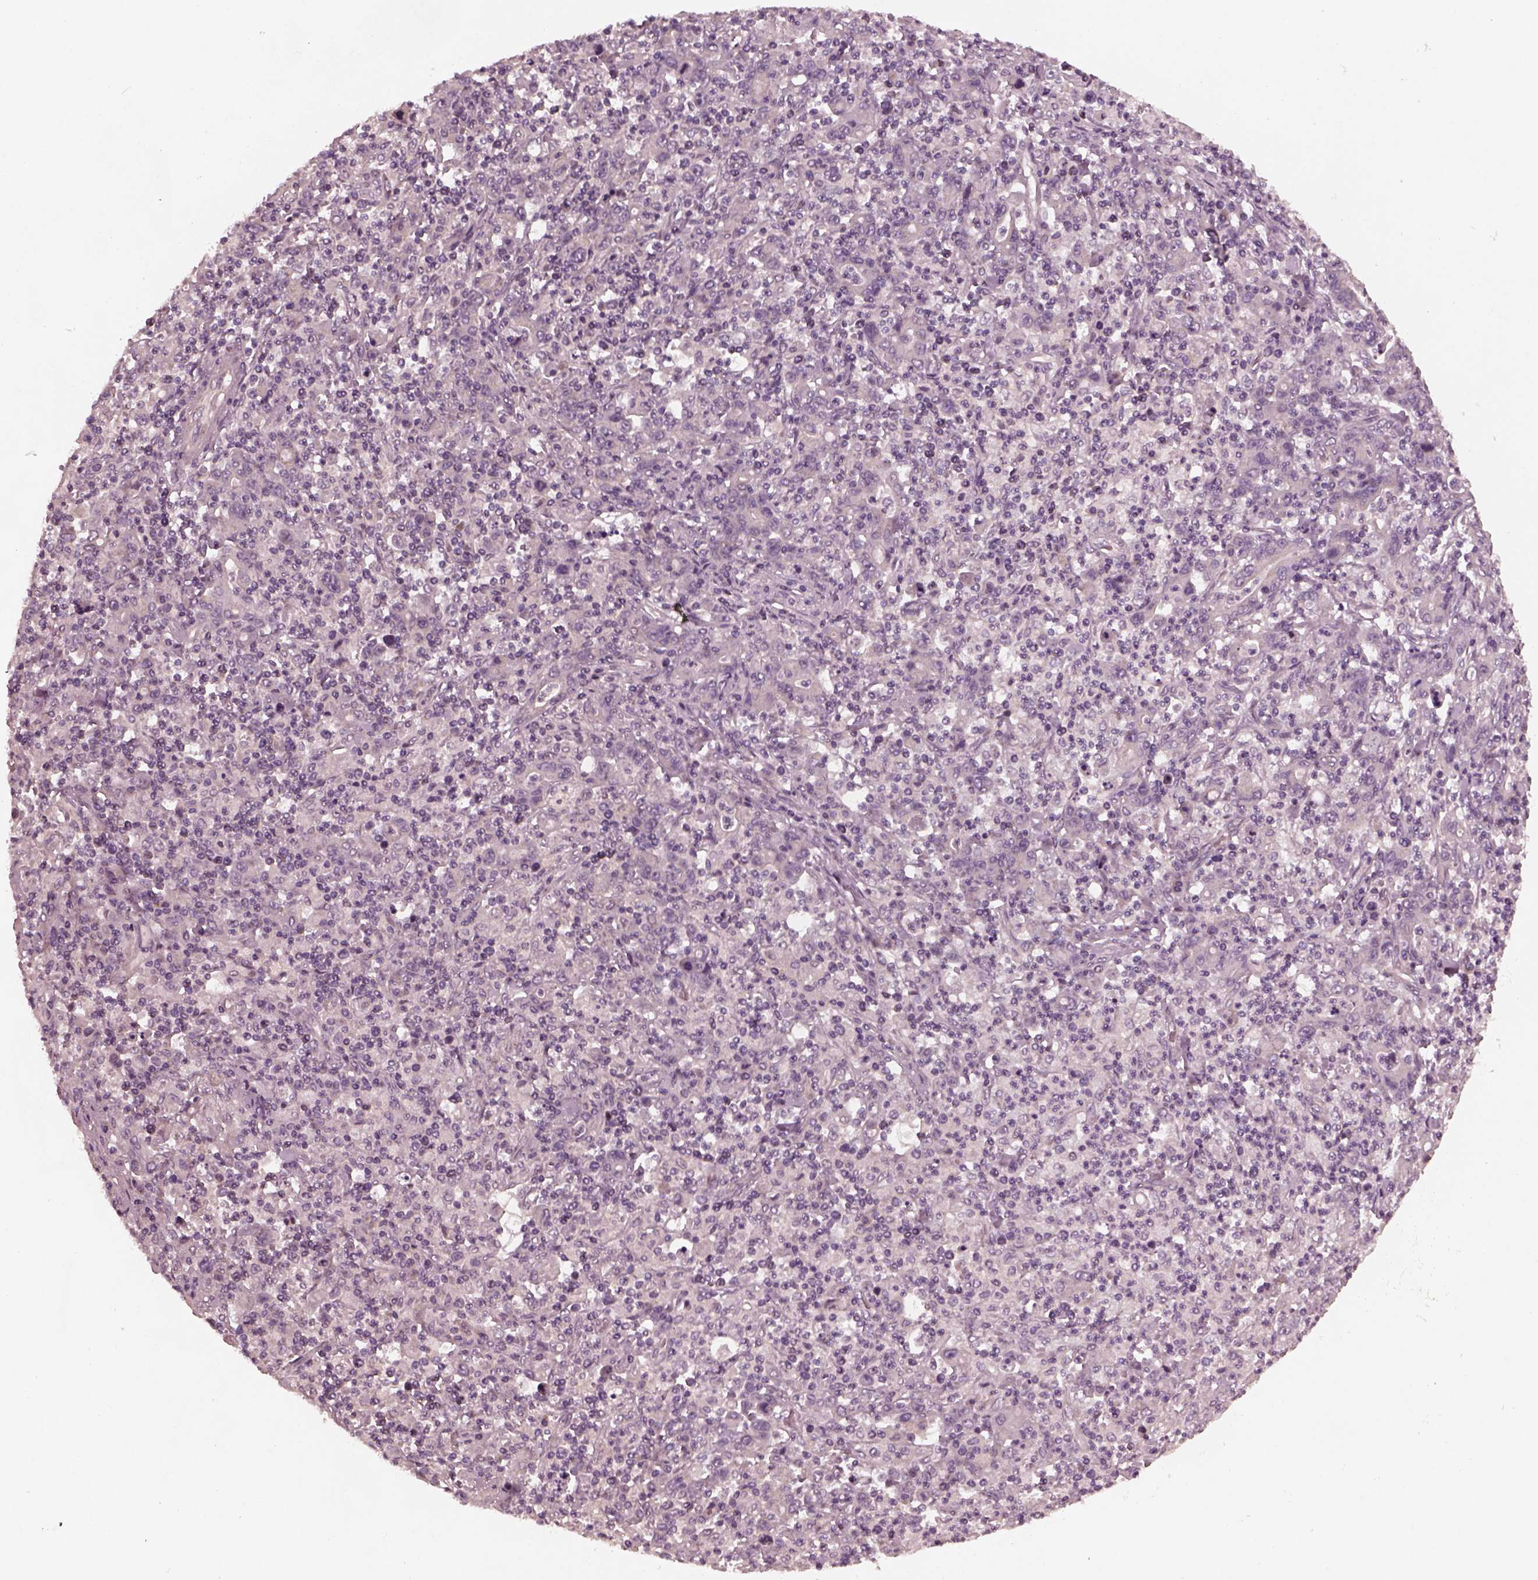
{"staining": {"intensity": "negative", "quantity": "none", "location": "none"}, "tissue": "stomach cancer", "cell_type": "Tumor cells", "image_type": "cancer", "snomed": [{"axis": "morphology", "description": "Adenocarcinoma, NOS"}, {"axis": "topography", "description": "Stomach, upper"}], "caption": "High magnification brightfield microscopy of stomach adenocarcinoma stained with DAB (3,3'-diaminobenzidine) (brown) and counterstained with hematoxylin (blue): tumor cells show no significant positivity.", "gene": "TUBG1", "patient": {"sex": "male", "age": 69}}